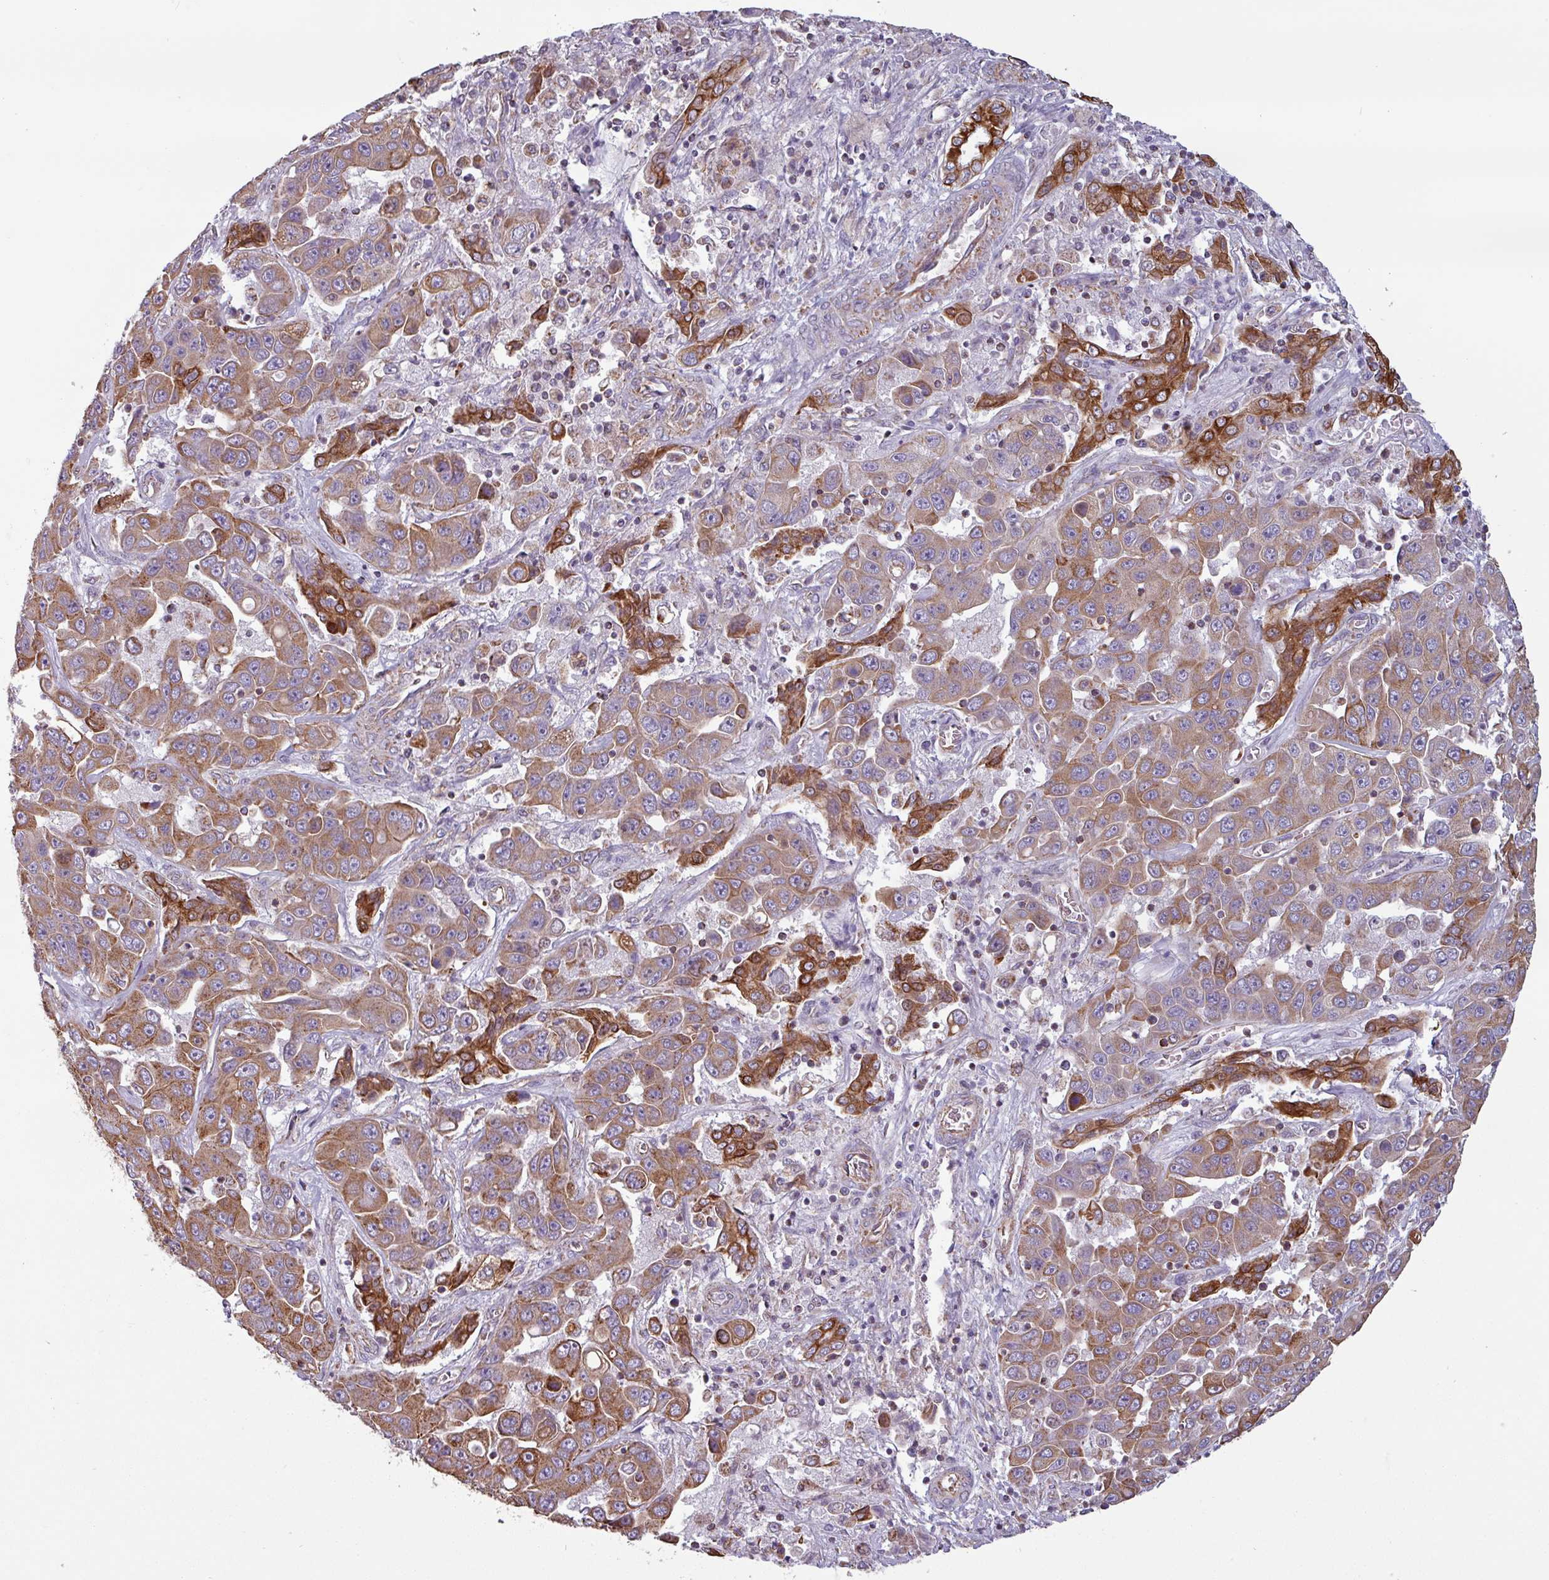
{"staining": {"intensity": "moderate", "quantity": ">75%", "location": "cytoplasmic/membranous"}, "tissue": "liver cancer", "cell_type": "Tumor cells", "image_type": "cancer", "snomed": [{"axis": "morphology", "description": "Cholangiocarcinoma"}, {"axis": "topography", "description": "Liver"}], "caption": "Immunohistochemistry (IHC) of liver cholangiocarcinoma demonstrates medium levels of moderate cytoplasmic/membranous positivity in approximately >75% of tumor cells.", "gene": "CAMK1", "patient": {"sex": "female", "age": 52}}